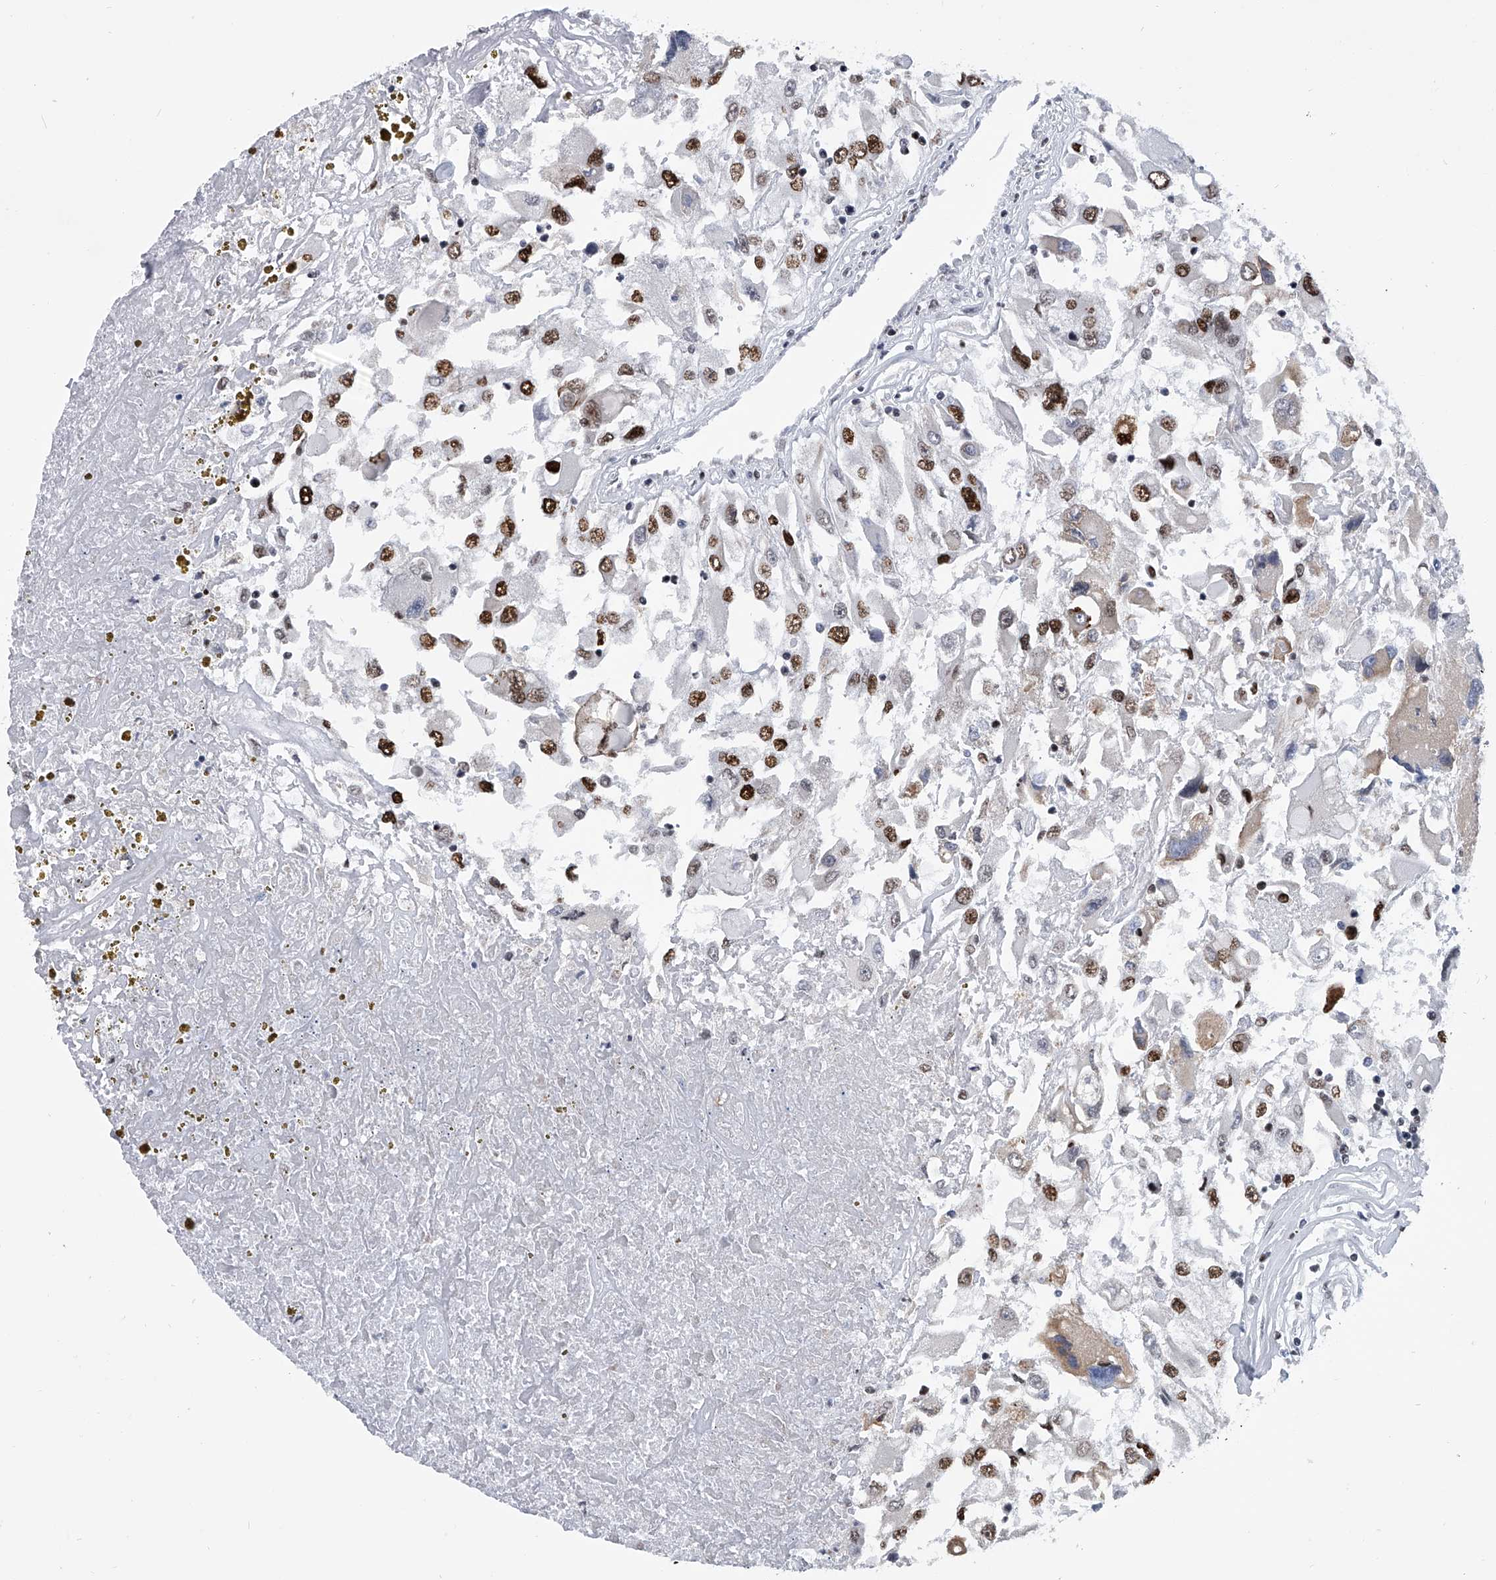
{"staining": {"intensity": "strong", "quantity": ">75%", "location": "nuclear"}, "tissue": "renal cancer", "cell_type": "Tumor cells", "image_type": "cancer", "snomed": [{"axis": "morphology", "description": "Adenocarcinoma, NOS"}, {"axis": "topography", "description": "Kidney"}], "caption": "Immunohistochemical staining of human renal adenocarcinoma demonstrates high levels of strong nuclear protein positivity in approximately >75% of tumor cells.", "gene": "SIM2", "patient": {"sex": "female", "age": 52}}